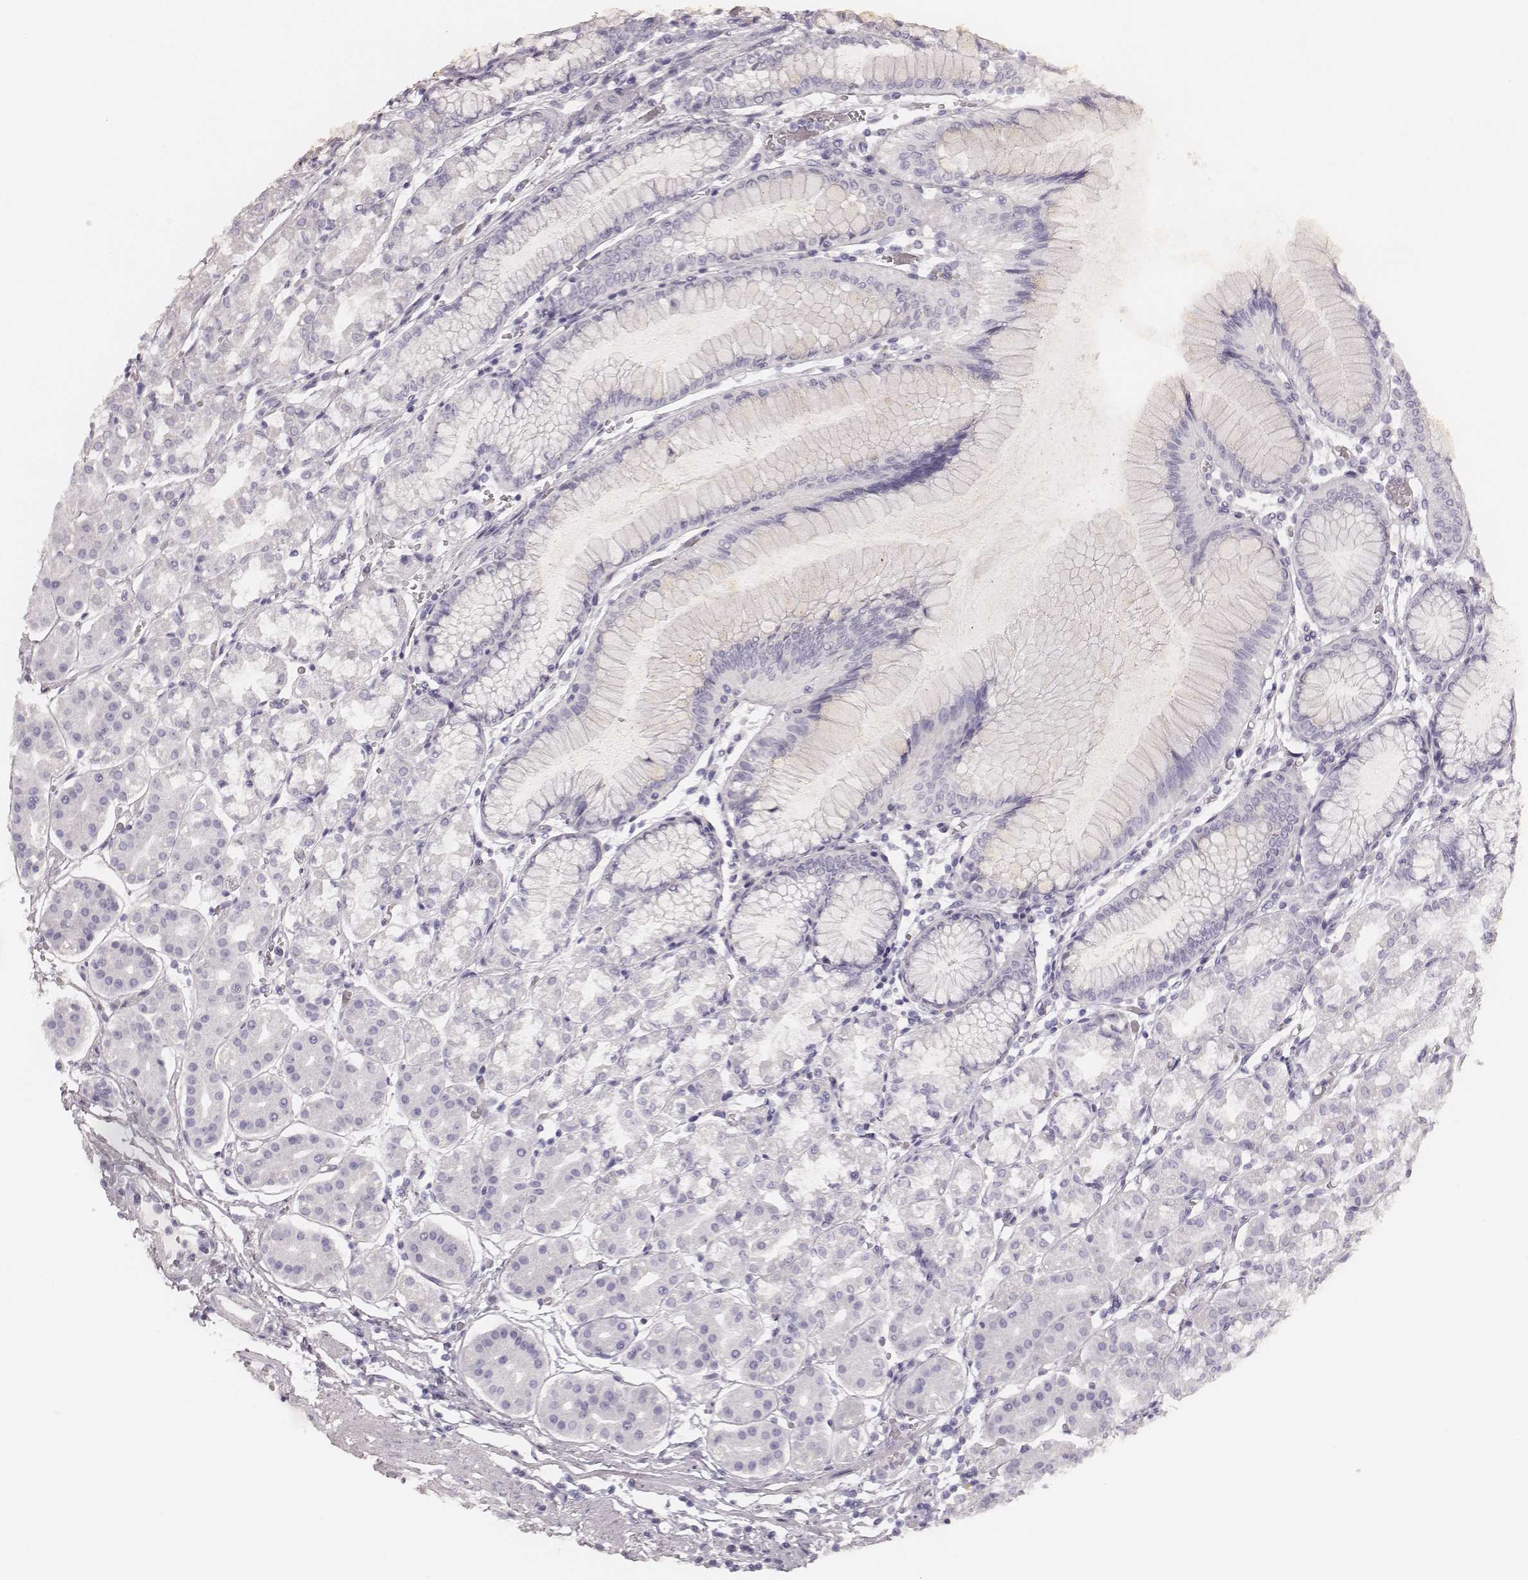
{"staining": {"intensity": "negative", "quantity": "none", "location": "none"}, "tissue": "stomach", "cell_type": "Glandular cells", "image_type": "normal", "snomed": [{"axis": "morphology", "description": "Normal tissue, NOS"}, {"axis": "topography", "description": "Skeletal muscle"}, {"axis": "topography", "description": "Stomach"}], "caption": "An immunohistochemistry (IHC) histopathology image of normal stomach is shown. There is no staining in glandular cells of stomach. Nuclei are stained in blue.", "gene": "KRT82", "patient": {"sex": "female", "age": 57}}